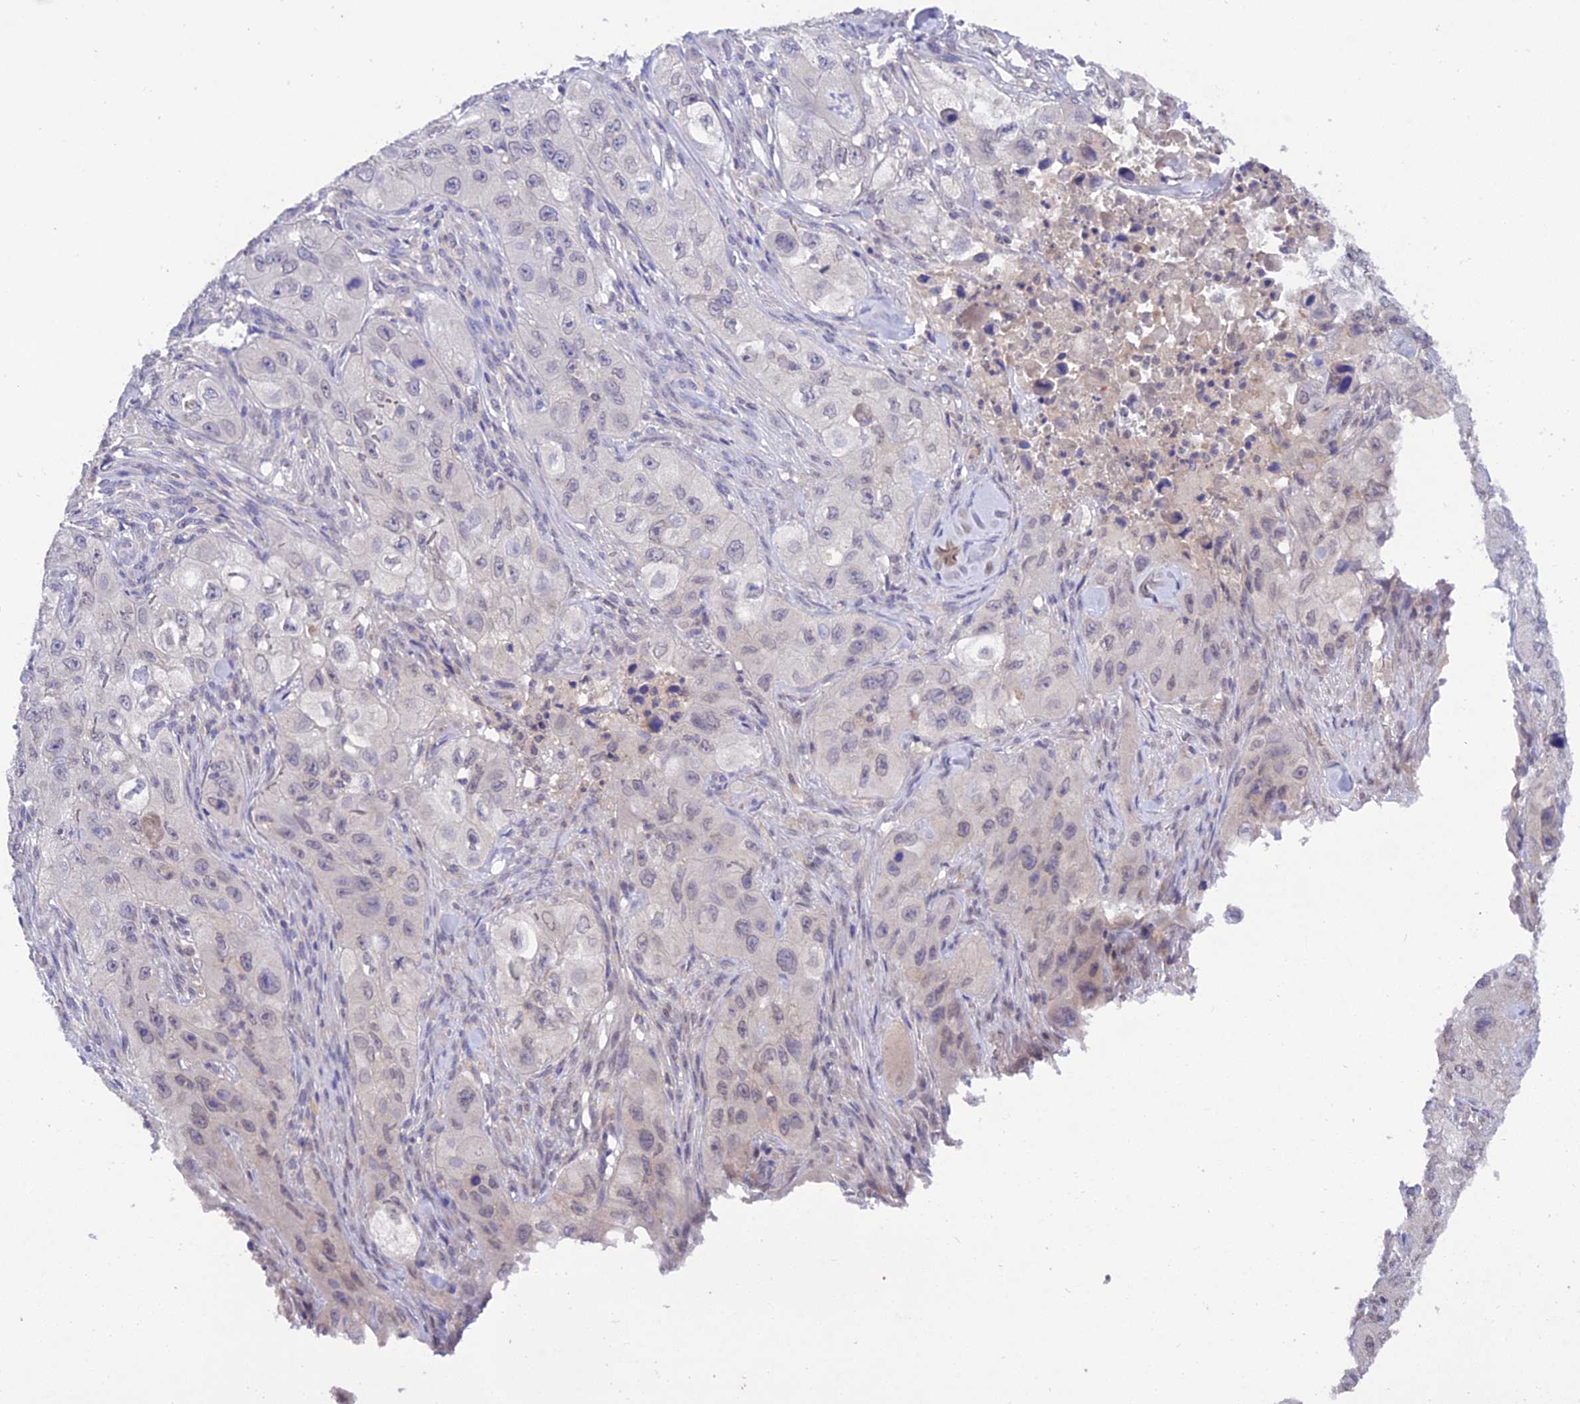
{"staining": {"intensity": "negative", "quantity": "none", "location": "none"}, "tissue": "skin cancer", "cell_type": "Tumor cells", "image_type": "cancer", "snomed": [{"axis": "morphology", "description": "Squamous cell carcinoma, NOS"}, {"axis": "topography", "description": "Skin"}, {"axis": "topography", "description": "Subcutis"}], "caption": "Immunohistochemical staining of human skin cancer shows no significant positivity in tumor cells.", "gene": "PGK1", "patient": {"sex": "male", "age": 73}}